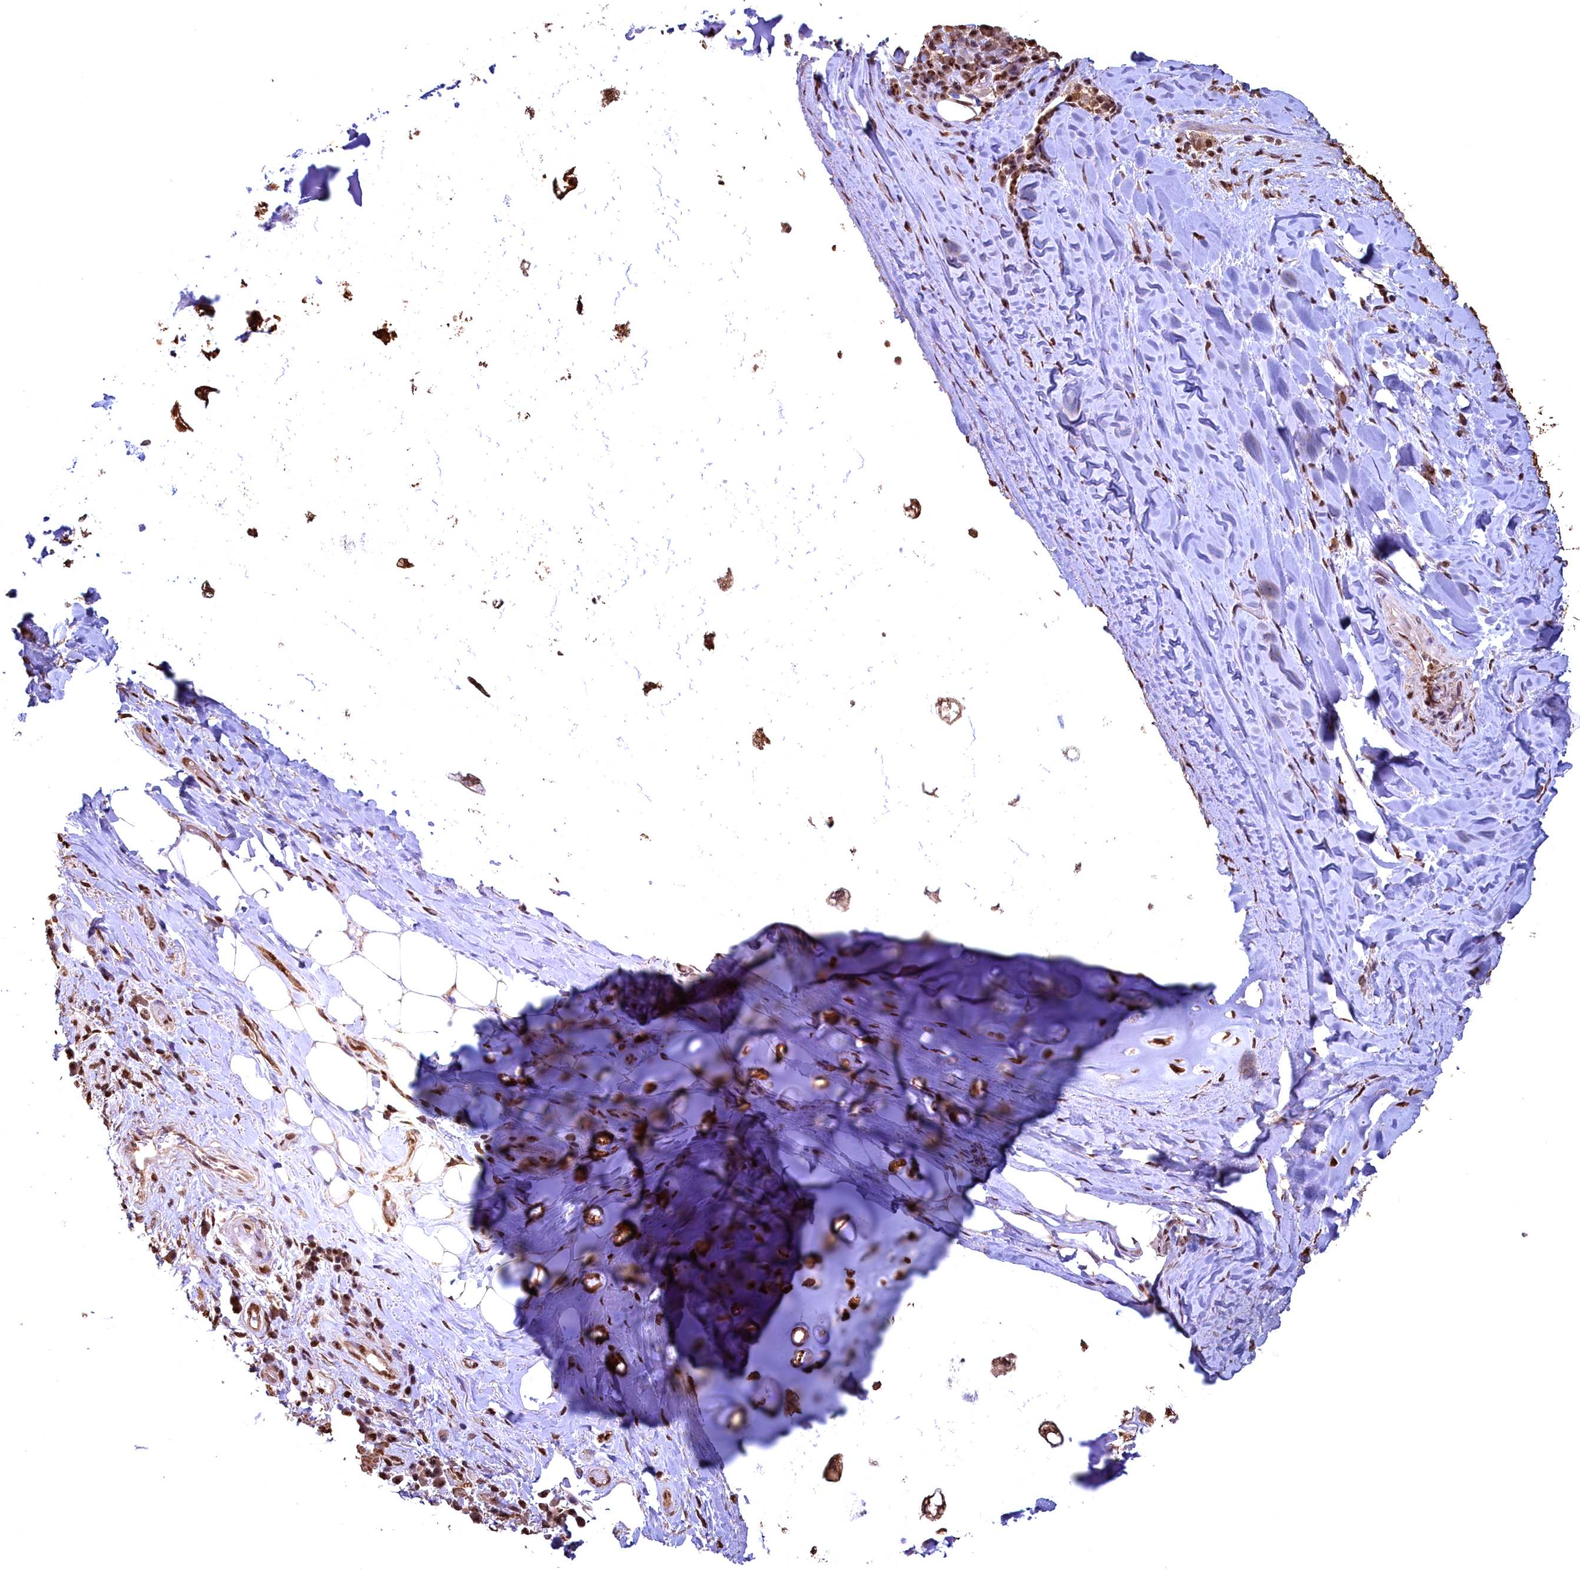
{"staining": {"intensity": "moderate", "quantity": ">75%", "location": "cytoplasmic/membranous,nuclear"}, "tissue": "adipose tissue", "cell_type": "Adipocytes", "image_type": "normal", "snomed": [{"axis": "morphology", "description": "Normal tissue, NOS"}, {"axis": "morphology", "description": "Squamous cell carcinoma, NOS"}, {"axis": "topography", "description": "Bronchus"}, {"axis": "topography", "description": "Lung"}], "caption": "An immunohistochemistry (IHC) micrograph of benign tissue is shown. Protein staining in brown labels moderate cytoplasmic/membranous,nuclear positivity in adipose tissue within adipocytes.", "gene": "GAPDH", "patient": {"sex": "male", "age": 64}}